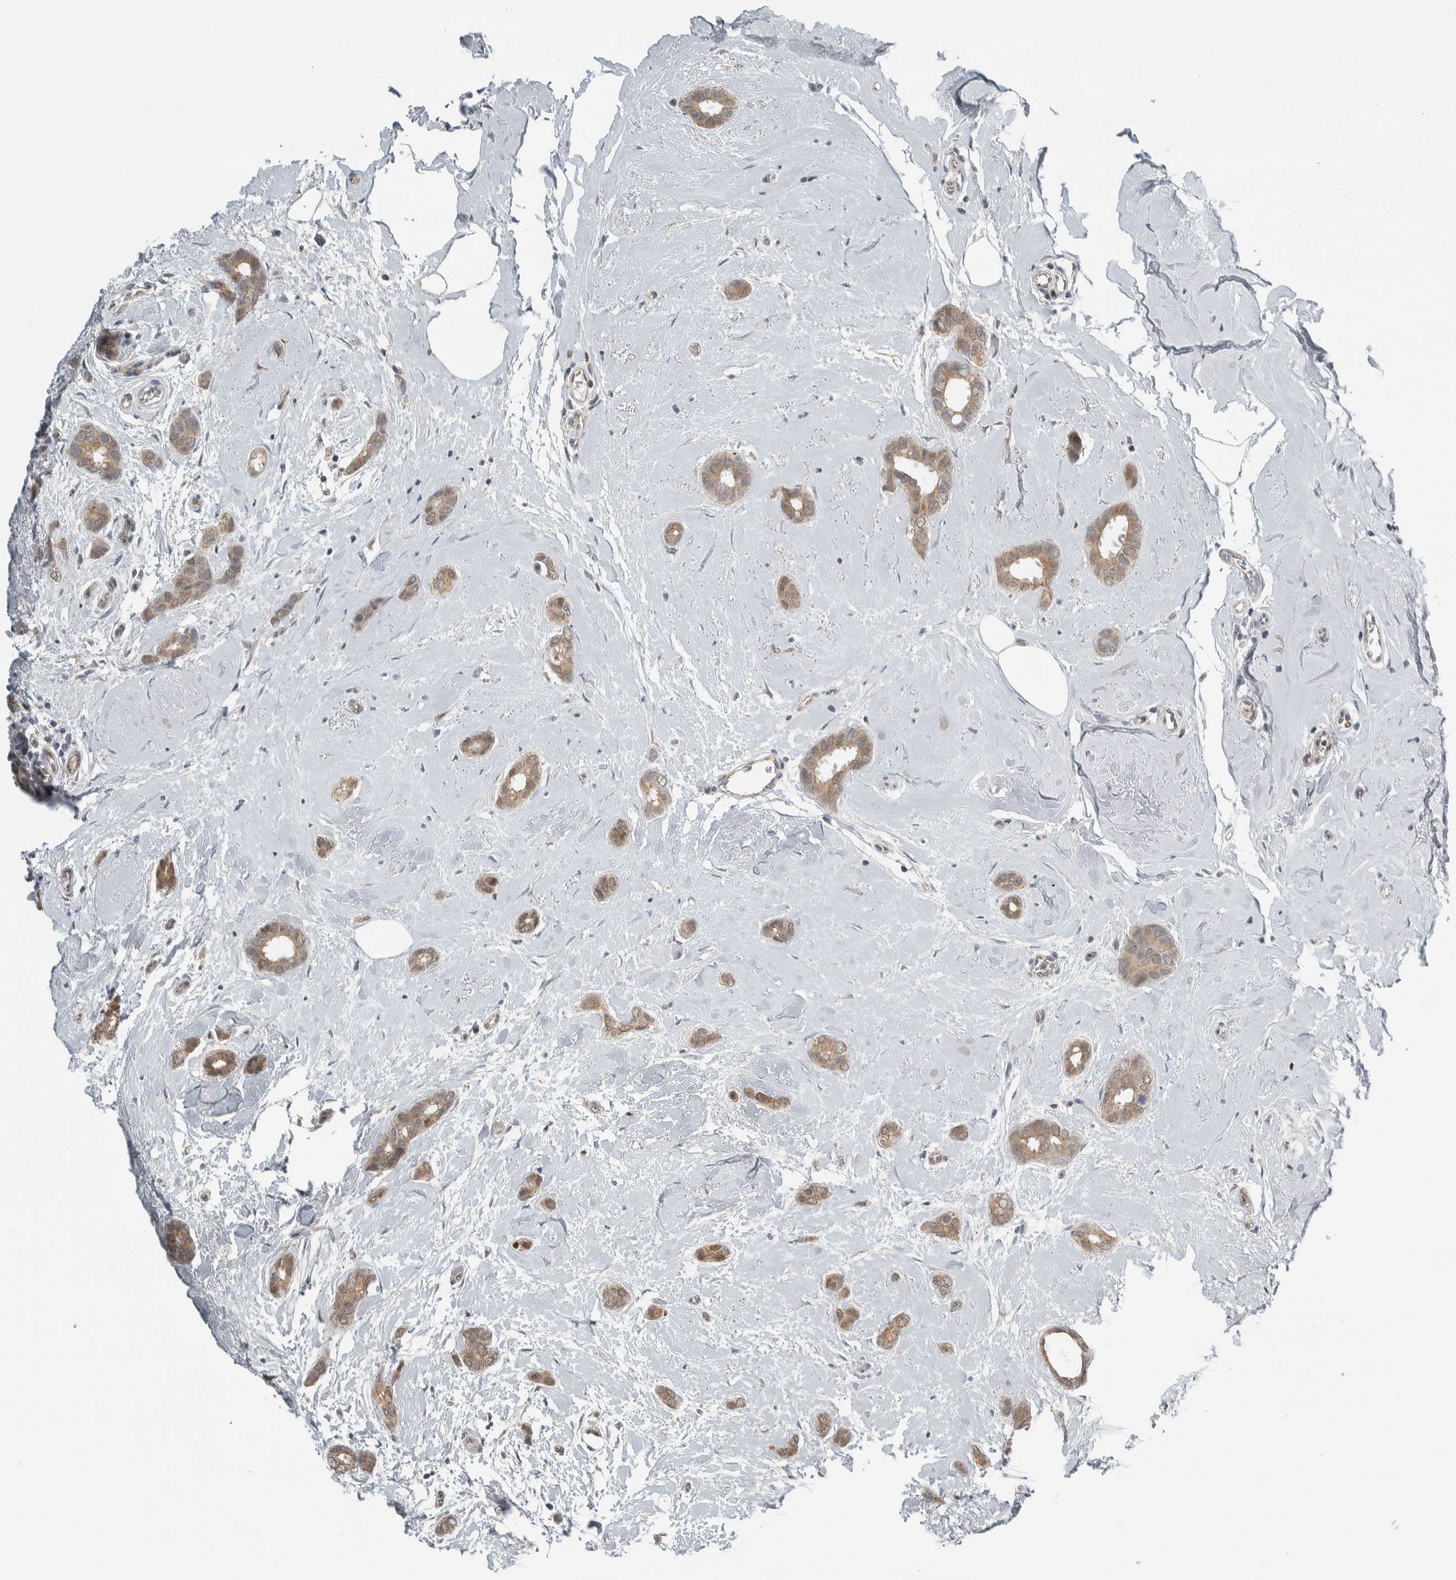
{"staining": {"intensity": "weak", "quantity": ">75%", "location": "cytoplasmic/membranous"}, "tissue": "breast cancer", "cell_type": "Tumor cells", "image_type": "cancer", "snomed": [{"axis": "morphology", "description": "Duct carcinoma"}, {"axis": "topography", "description": "Breast"}], "caption": "Immunohistochemical staining of invasive ductal carcinoma (breast) shows low levels of weak cytoplasmic/membranous protein expression in about >75% of tumor cells.", "gene": "ADPRM", "patient": {"sex": "female", "age": 55}}